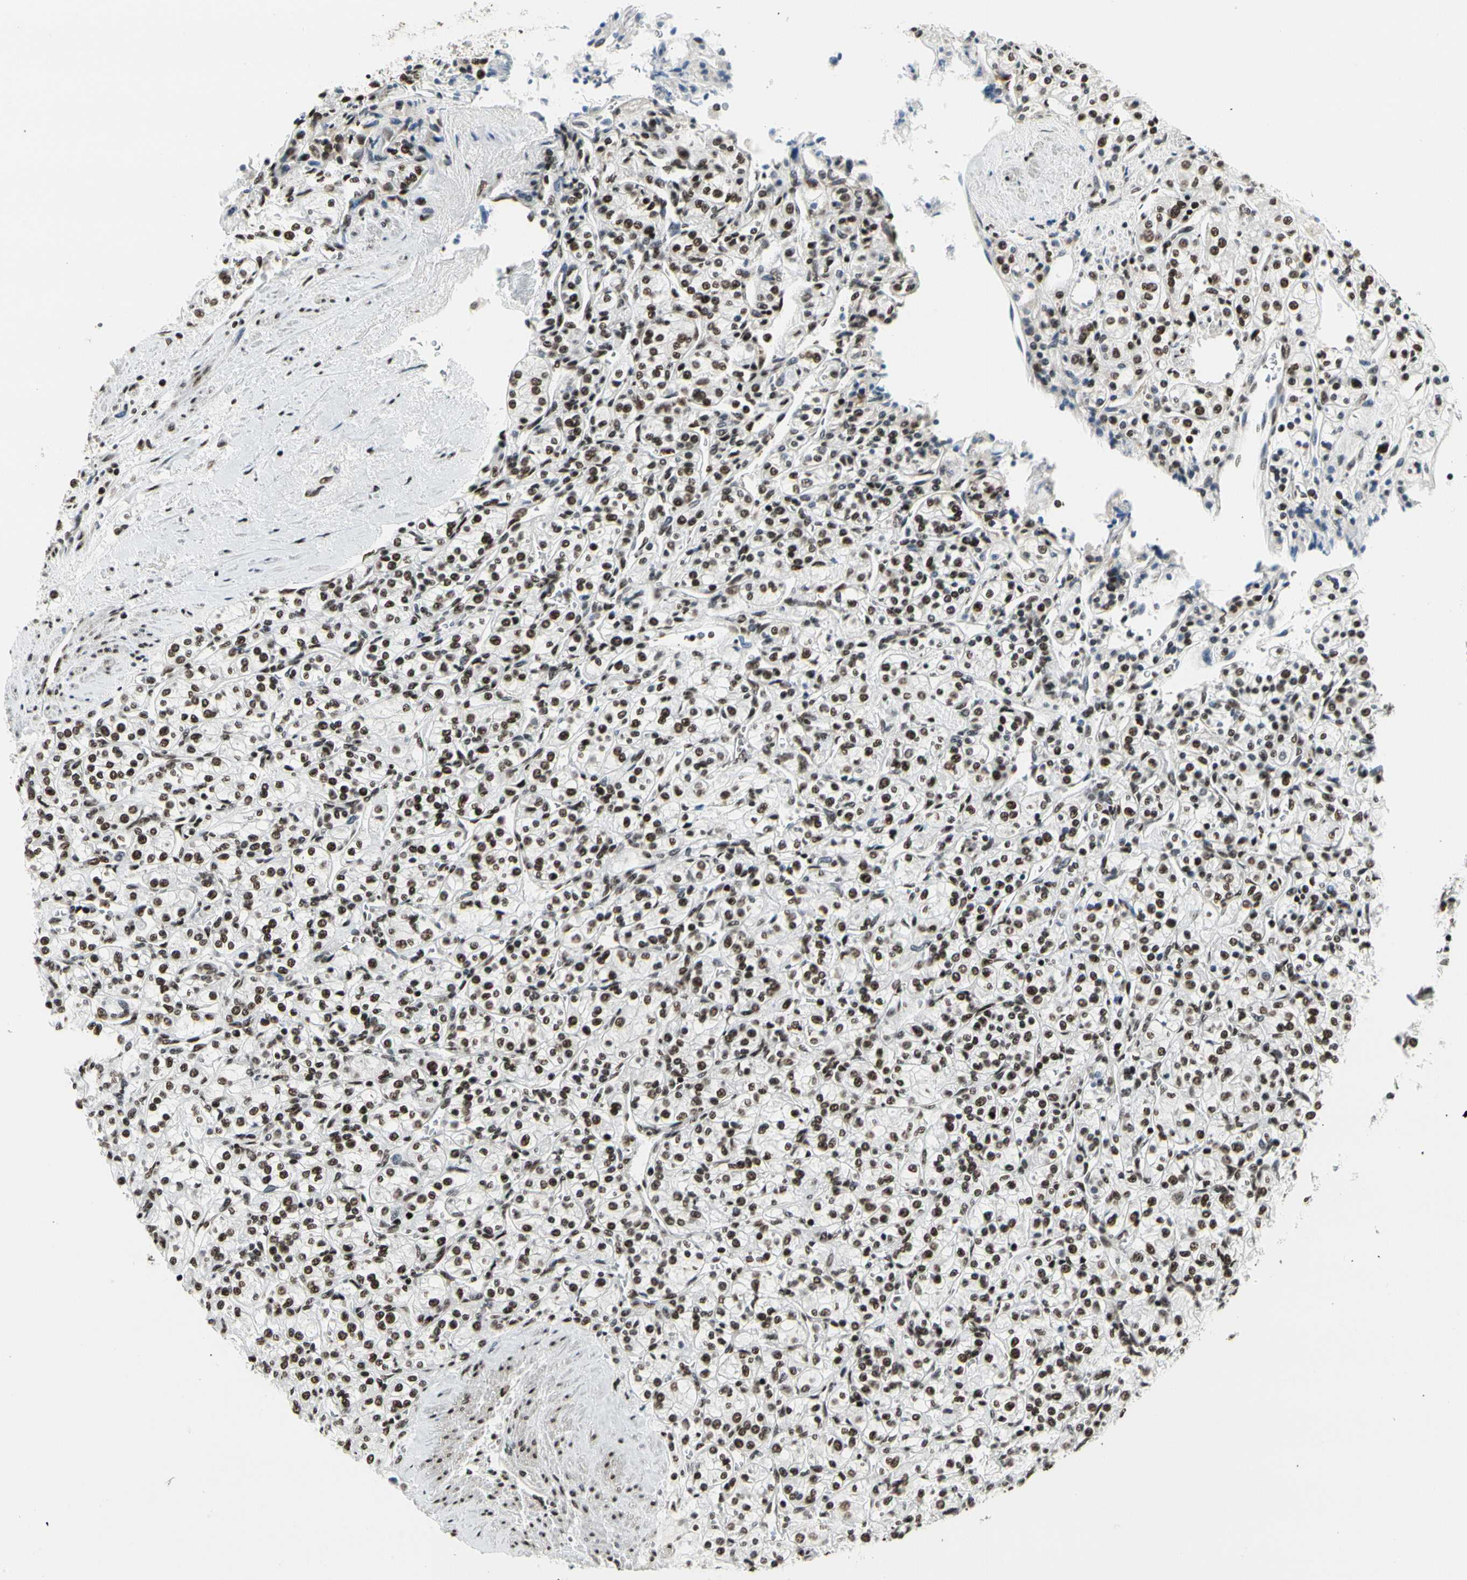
{"staining": {"intensity": "strong", "quantity": ">75%", "location": "nuclear"}, "tissue": "renal cancer", "cell_type": "Tumor cells", "image_type": "cancer", "snomed": [{"axis": "morphology", "description": "Adenocarcinoma, NOS"}, {"axis": "topography", "description": "Kidney"}], "caption": "Adenocarcinoma (renal) stained with DAB (3,3'-diaminobenzidine) IHC displays high levels of strong nuclear positivity in about >75% of tumor cells.", "gene": "SRSF11", "patient": {"sex": "male", "age": 77}}